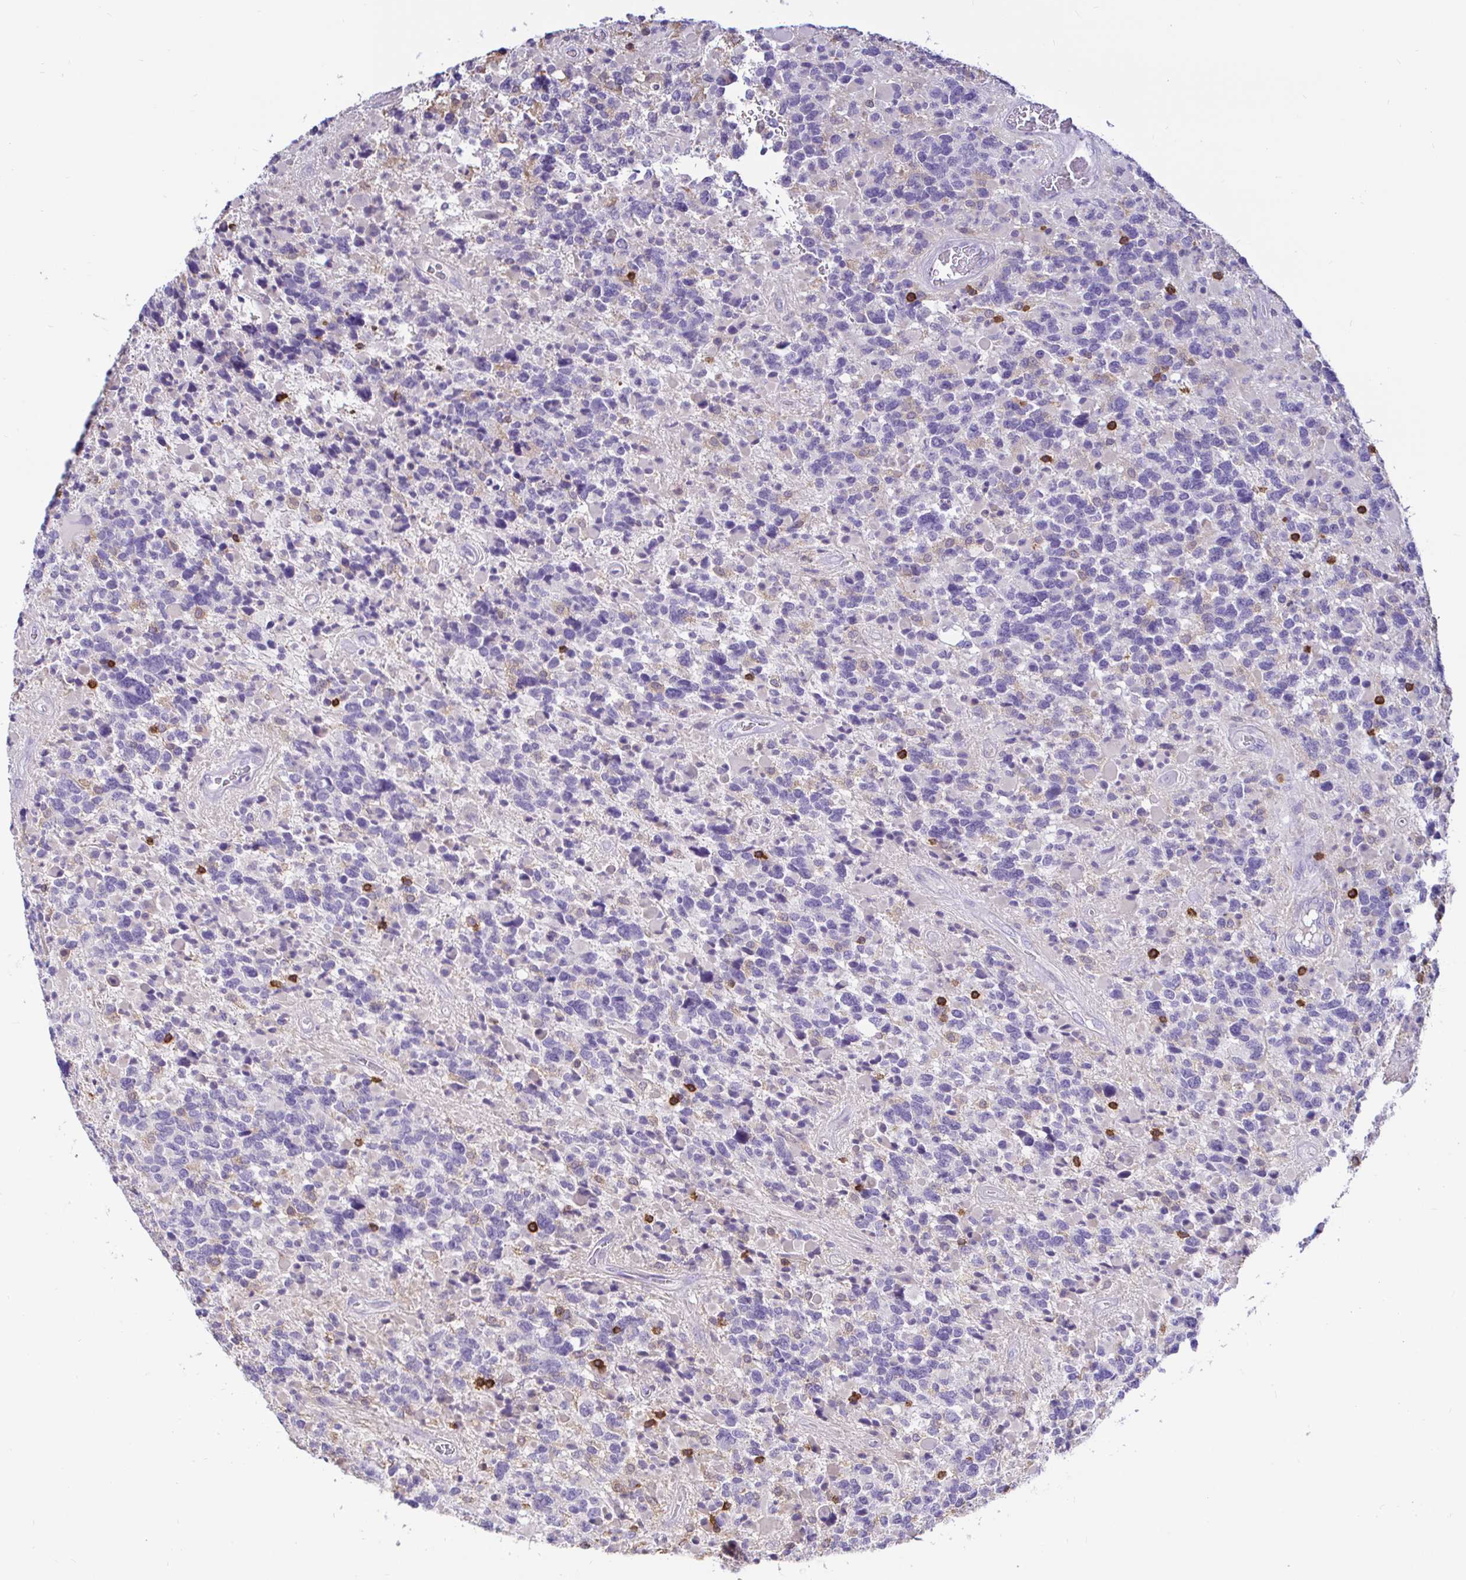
{"staining": {"intensity": "negative", "quantity": "none", "location": "none"}, "tissue": "glioma", "cell_type": "Tumor cells", "image_type": "cancer", "snomed": [{"axis": "morphology", "description": "Glioma, malignant, High grade"}, {"axis": "topography", "description": "Brain"}], "caption": "The micrograph demonstrates no significant staining in tumor cells of glioma. The staining is performed using DAB (3,3'-diaminobenzidine) brown chromogen with nuclei counter-stained in using hematoxylin.", "gene": "SKAP1", "patient": {"sex": "female", "age": 40}}